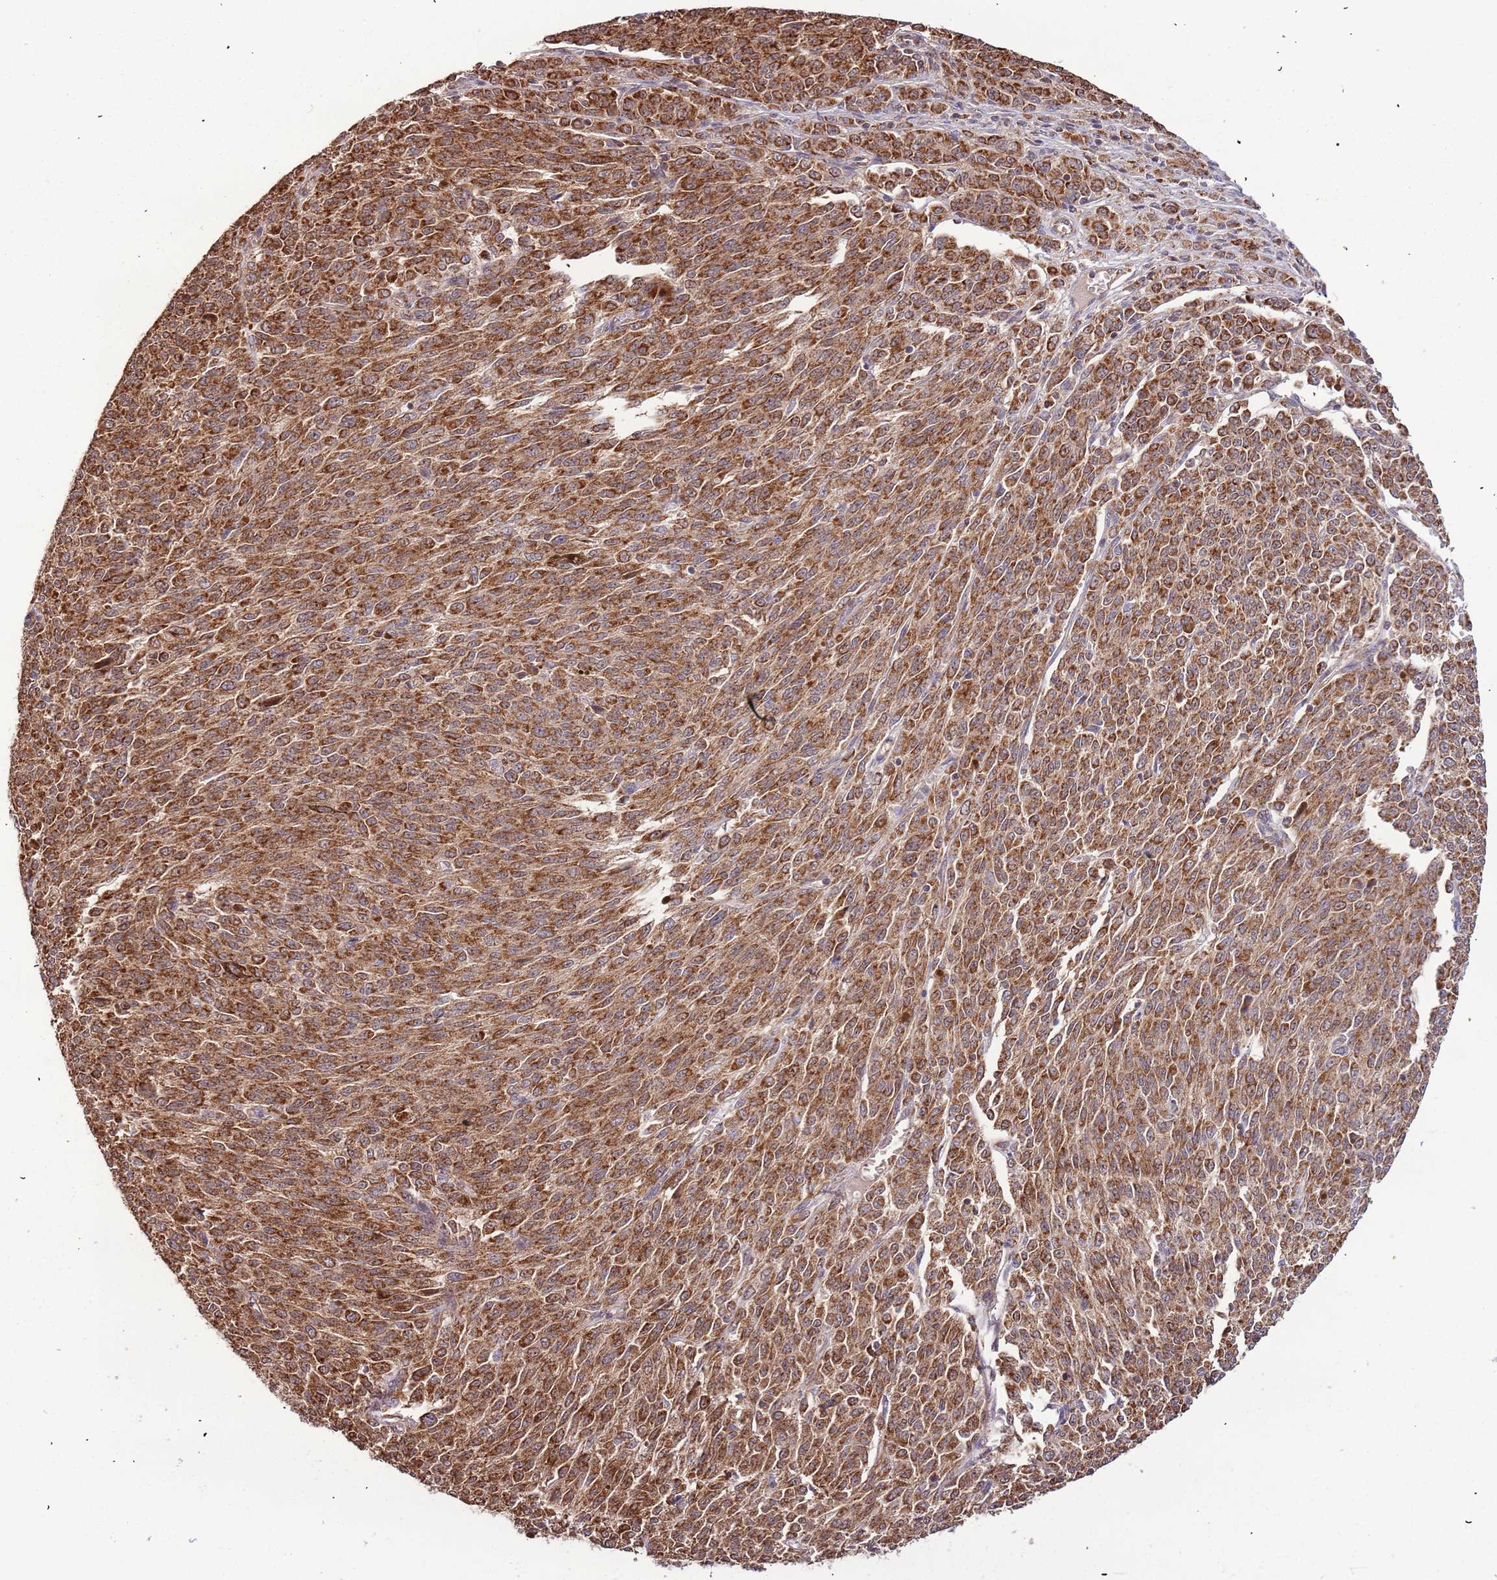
{"staining": {"intensity": "strong", "quantity": ">75%", "location": "cytoplasmic/membranous"}, "tissue": "melanoma", "cell_type": "Tumor cells", "image_type": "cancer", "snomed": [{"axis": "morphology", "description": "Malignant melanoma, NOS"}, {"axis": "topography", "description": "Skin"}], "caption": "Immunohistochemical staining of malignant melanoma reveals high levels of strong cytoplasmic/membranous staining in approximately >75% of tumor cells.", "gene": "IL17RD", "patient": {"sex": "female", "age": 52}}